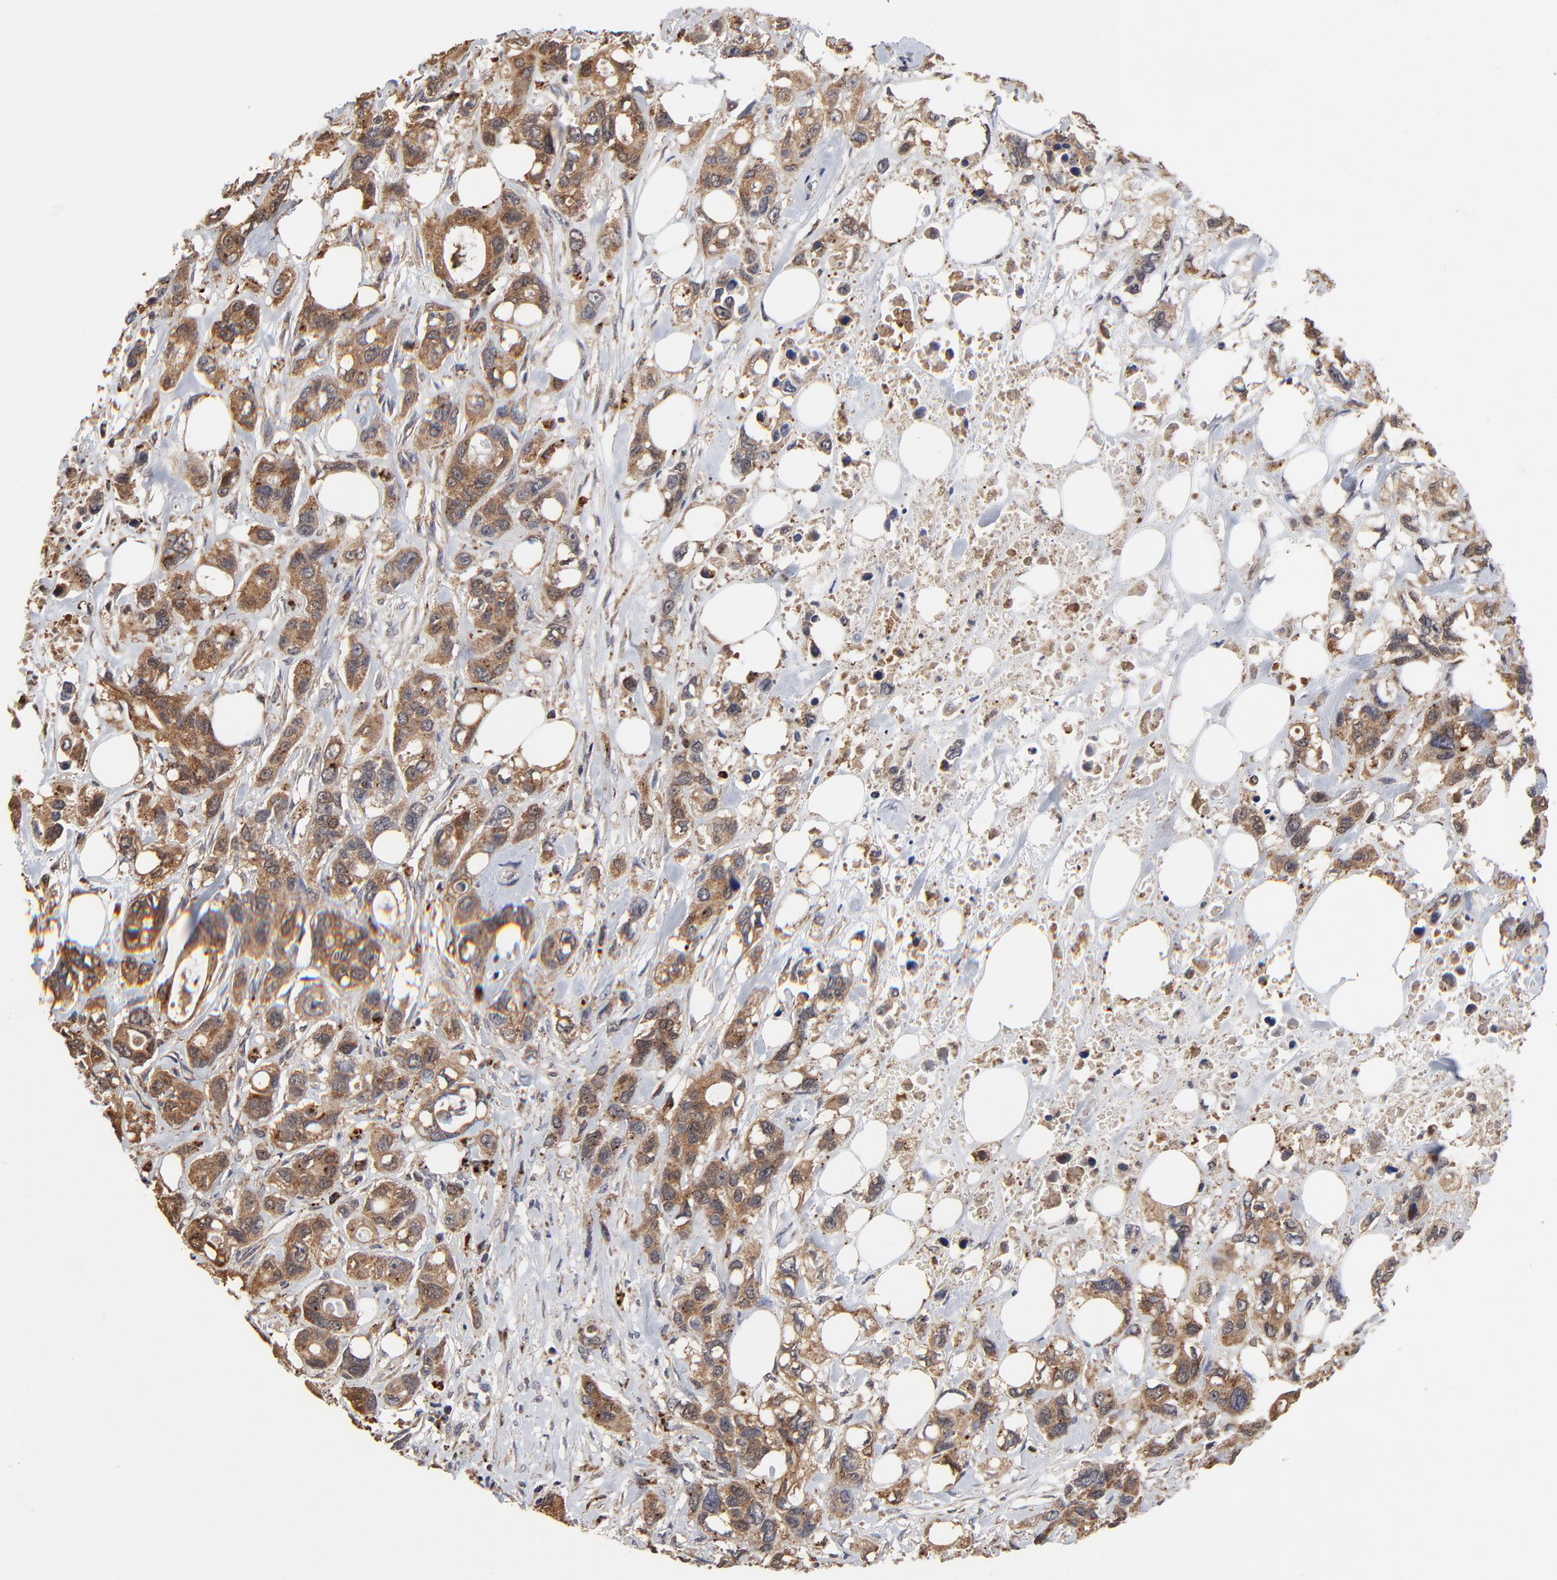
{"staining": {"intensity": "strong", "quantity": ">75%", "location": "cytoplasmic/membranous"}, "tissue": "stomach cancer", "cell_type": "Tumor cells", "image_type": "cancer", "snomed": [{"axis": "morphology", "description": "Adenocarcinoma, NOS"}, {"axis": "topography", "description": "Stomach, upper"}], "caption": "IHC micrograph of adenocarcinoma (stomach) stained for a protein (brown), which exhibits high levels of strong cytoplasmic/membranous staining in about >75% of tumor cells.", "gene": "LGALS3", "patient": {"sex": "male", "age": 47}}